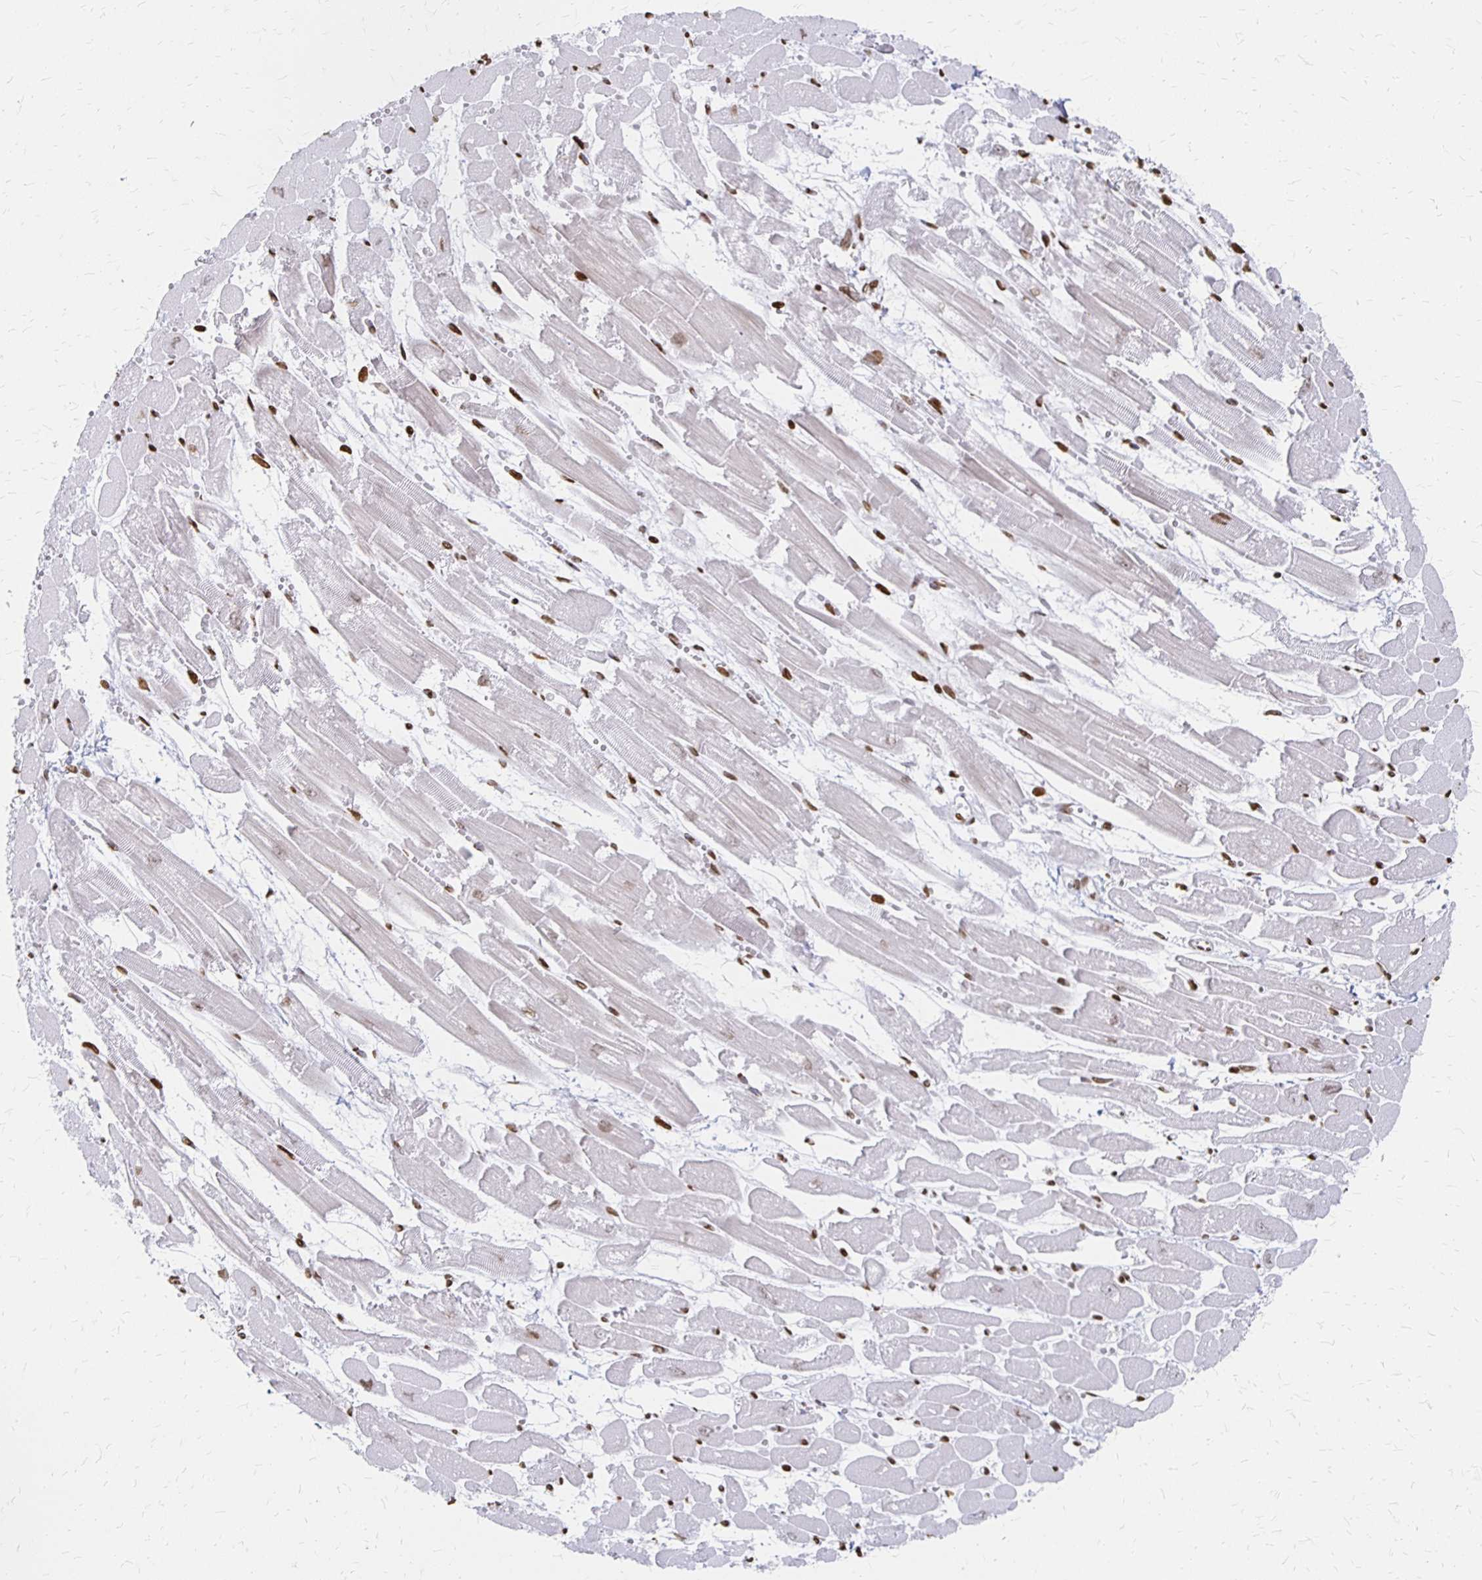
{"staining": {"intensity": "moderate", "quantity": ">75%", "location": "nuclear"}, "tissue": "heart muscle", "cell_type": "Cardiomyocytes", "image_type": "normal", "snomed": [{"axis": "morphology", "description": "Normal tissue, NOS"}, {"axis": "topography", "description": "Heart"}], "caption": "Approximately >75% of cardiomyocytes in normal heart muscle display moderate nuclear protein positivity as visualized by brown immunohistochemical staining.", "gene": "ZNF280C", "patient": {"sex": "female", "age": 52}}